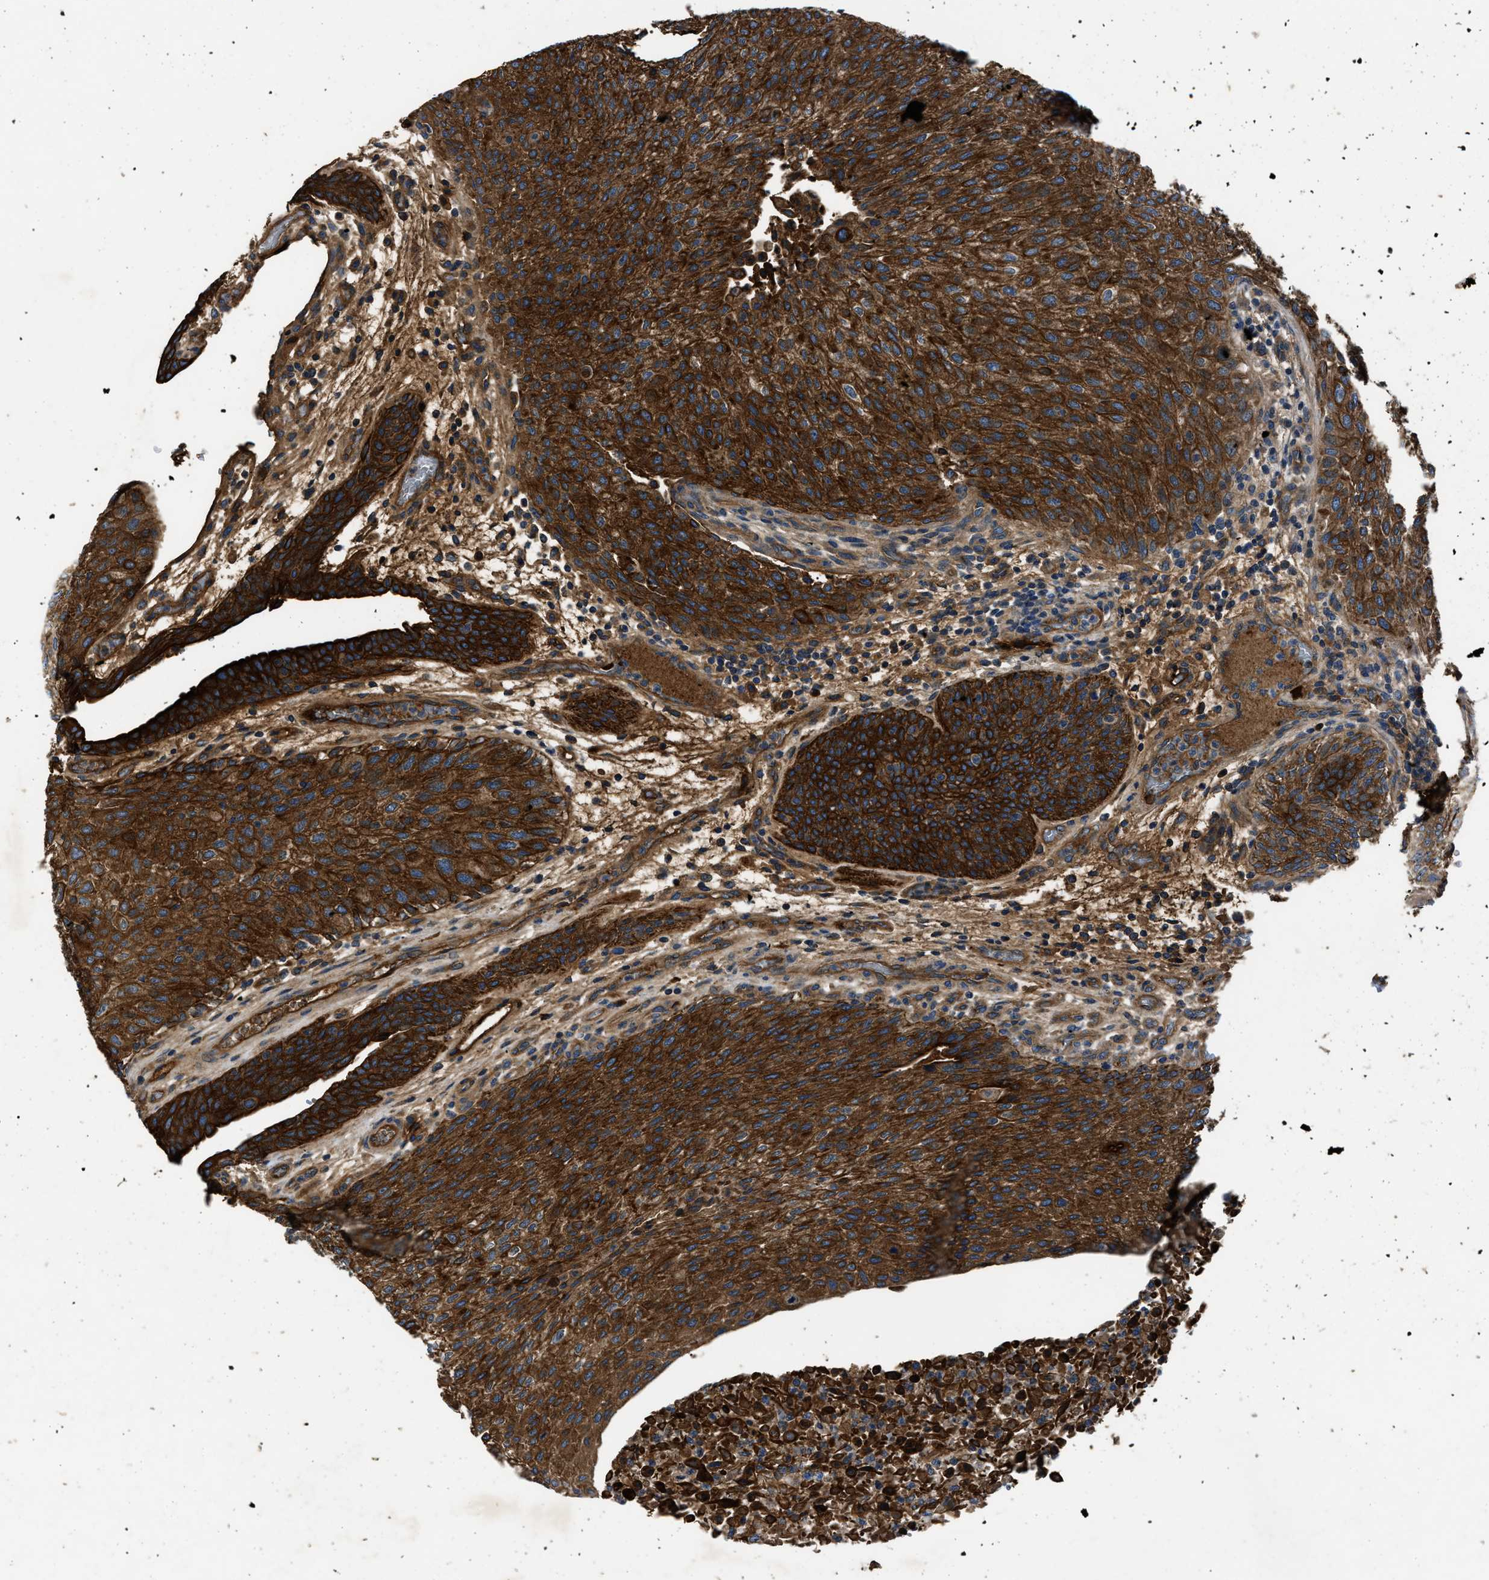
{"staining": {"intensity": "strong", "quantity": ">75%", "location": "cytoplasmic/membranous"}, "tissue": "urothelial cancer", "cell_type": "Tumor cells", "image_type": "cancer", "snomed": [{"axis": "morphology", "description": "Urothelial carcinoma, Low grade"}, {"axis": "morphology", "description": "Urothelial carcinoma, High grade"}, {"axis": "topography", "description": "Urinary bladder"}], "caption": "Protein staining demonstrates strong cytoplasmic/membranous expression in about >75% of tumor cells in urothelial carcinoma (high-grade).", "gene": "ERC1", "patient": {"sex": "male", "age": 35}}